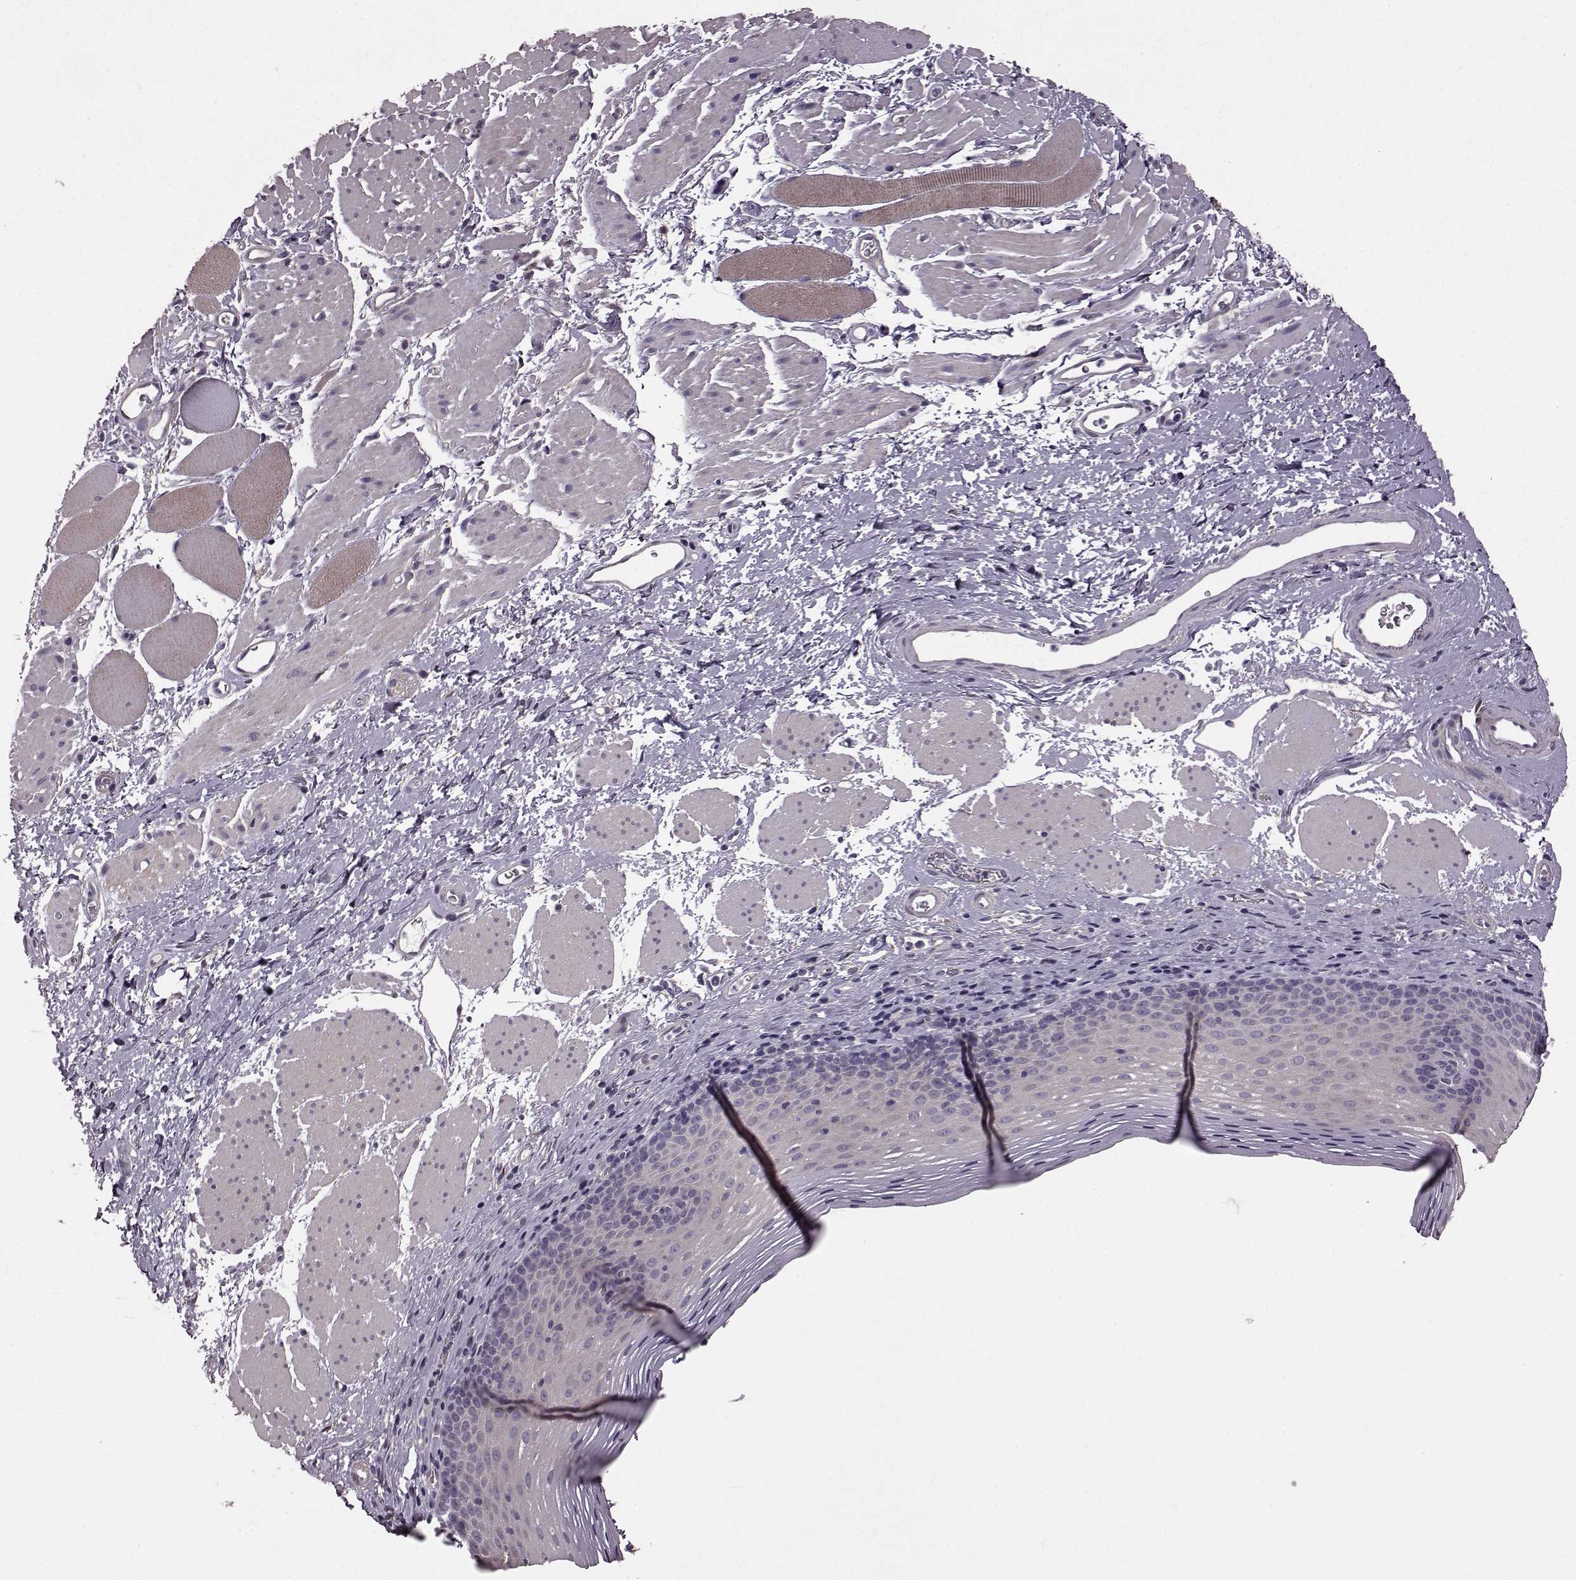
{"staining": {"intensity": "negative", "quantity": "none", "location": "none"}, "tissue": "esophagus", "cell_type": "Squamous epithelial cells", "image_type": "normal", "snomed": [{"axis": "morphology", "description": "Normal tissue, NOS"}, {"axis": "topography", "description": "Esophagus"}], "caption": "Protein analysis of unremarkable esophagus reveals no significant expression in squamous epithelial cells. The staining was performed using DAB (3,3'-diaminobenzidine) to visualize the protein expression in brown, while the nuclei were stained in blue with hematoxylin (Magnification: 20x).", "gene": "GRK1", "patient": {"sex": "female", "age": 68}}